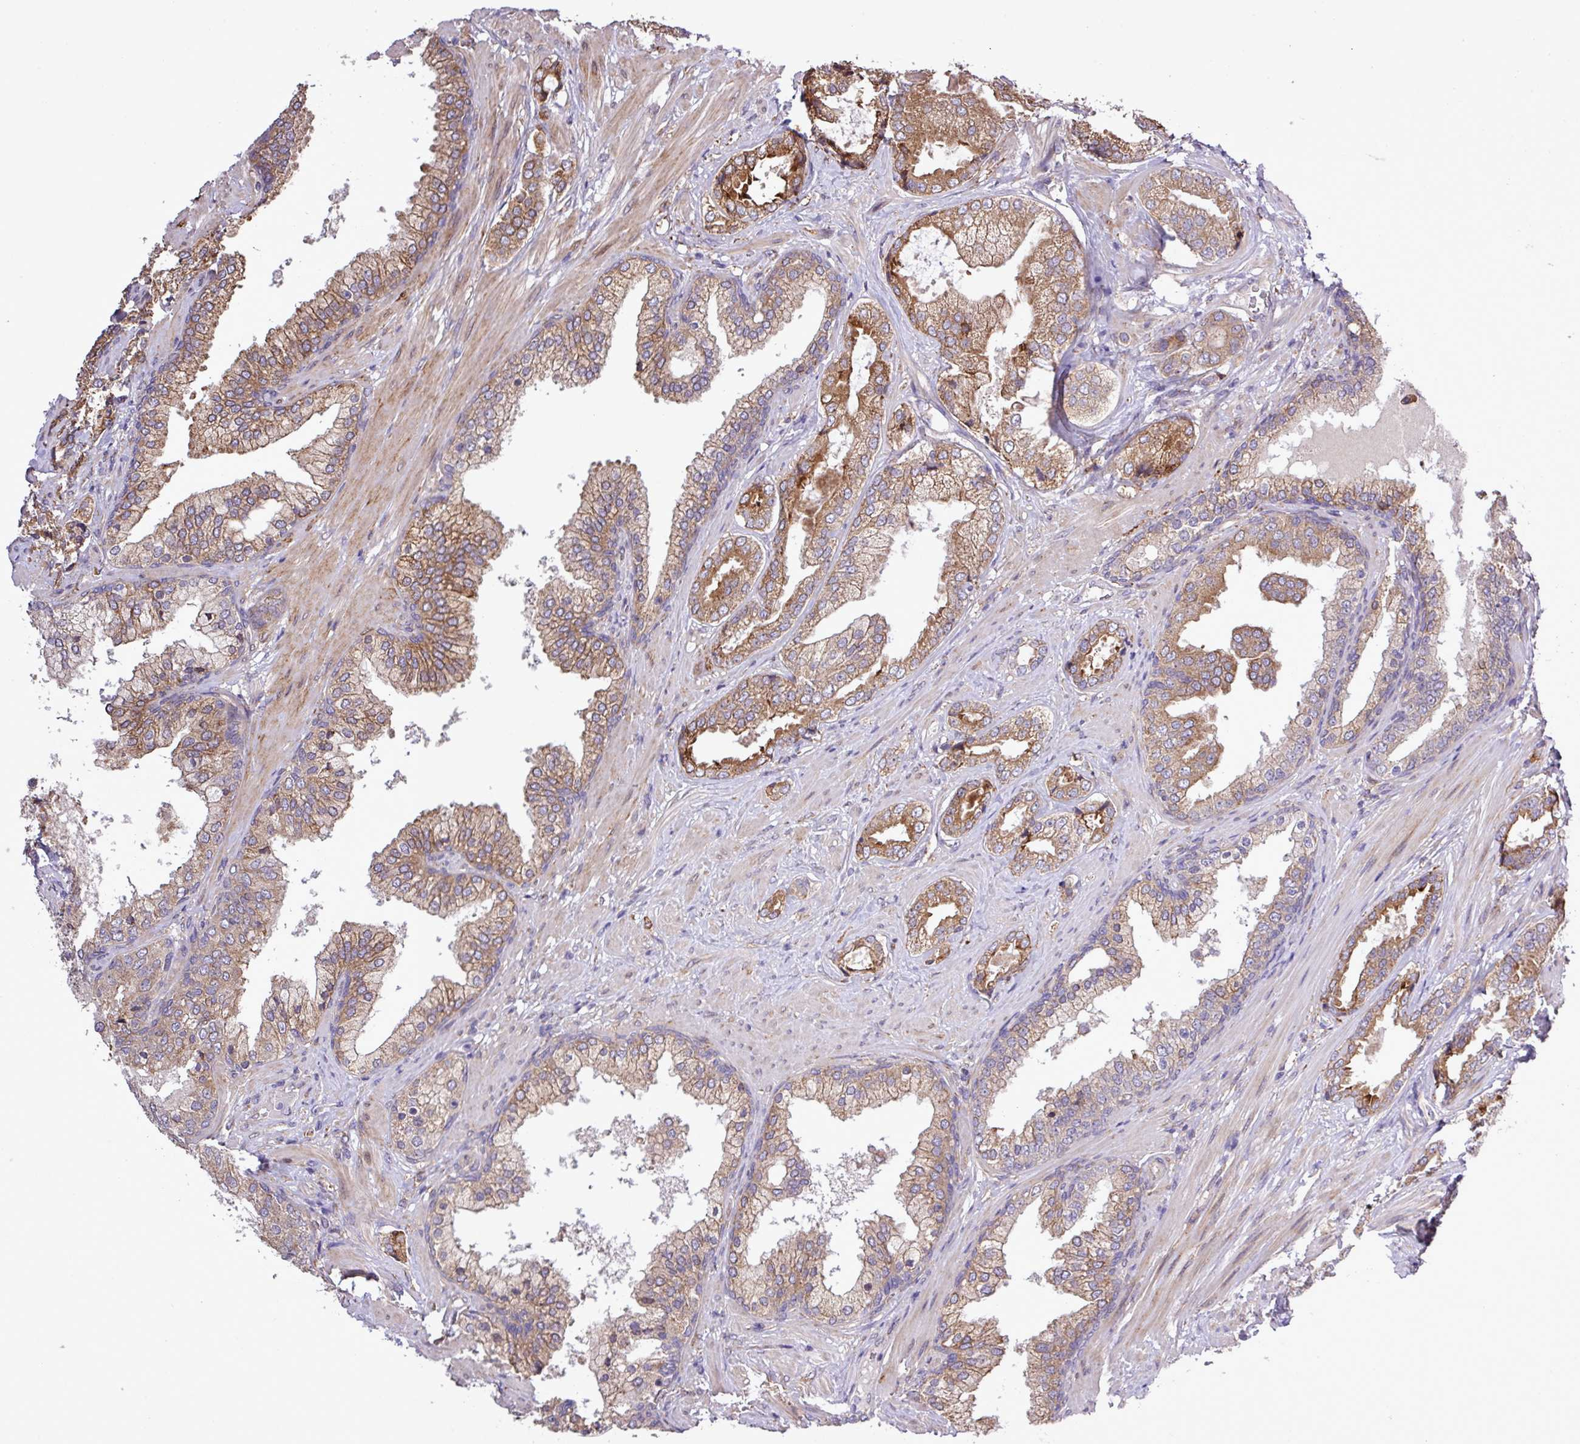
{"staining": {"intensity": "moderate", "quantity": ">75%", "location": "cytoplasmic/membranous"}, "tissue": "prostate cancer", "cell_type": "Tumor cells", "image_type": "cancer", "snomed": [{"axis": "morphology", "description": "Adenocarcinoma, High grade"}, {"axis": "topography", "description": "Prostate"}], "caption": "Approximately >75% of tumor cells in adenocarcinoma (high-grade) (prostate) show moderate cytoplasmic/membranous protein expression as visualized by brown immunohistochemical staining.", "gene": "MEGF6", "patient": {"sex": "male", "age": 60}}